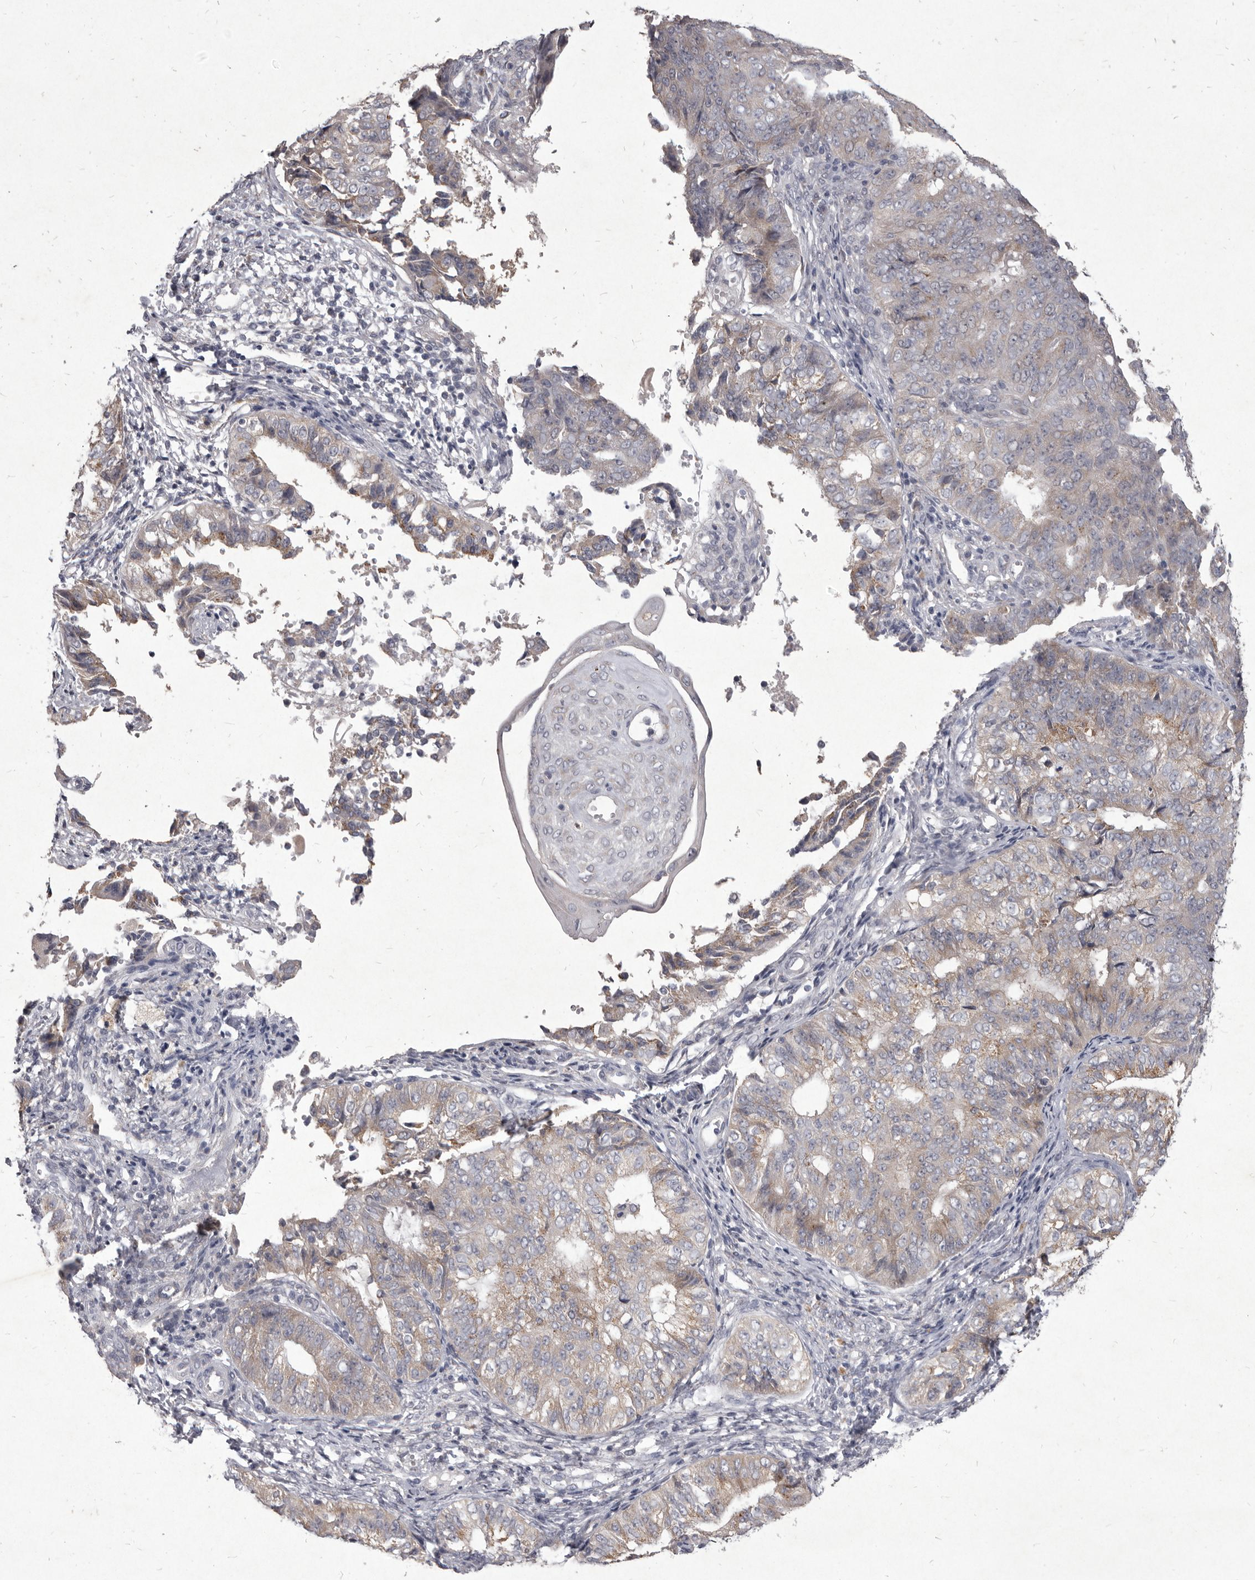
{"staining": {"intensity": "weak", "quantity": "25%-75%", "location": "cytoplasmic/membranous"}, "tissue": "endometrial cancer", "cell_type": "Tumor cells", "image_type": "cancer", "snomed": [{"axis": "morphology", "description": "Adenocarcinoma, NOS"}, {"axis": "topography", "description": "Endometrium"}], "caption": "An IHC micrograph of tumor tissue is shown. Protein staining in brown highlights weak cytoplasmic/membranous positivity in endometrial cancer (adenocarcinoma) within tumor cells.", "gene": "P2RX6", "patient": {"sex": "female", "age": 32}}